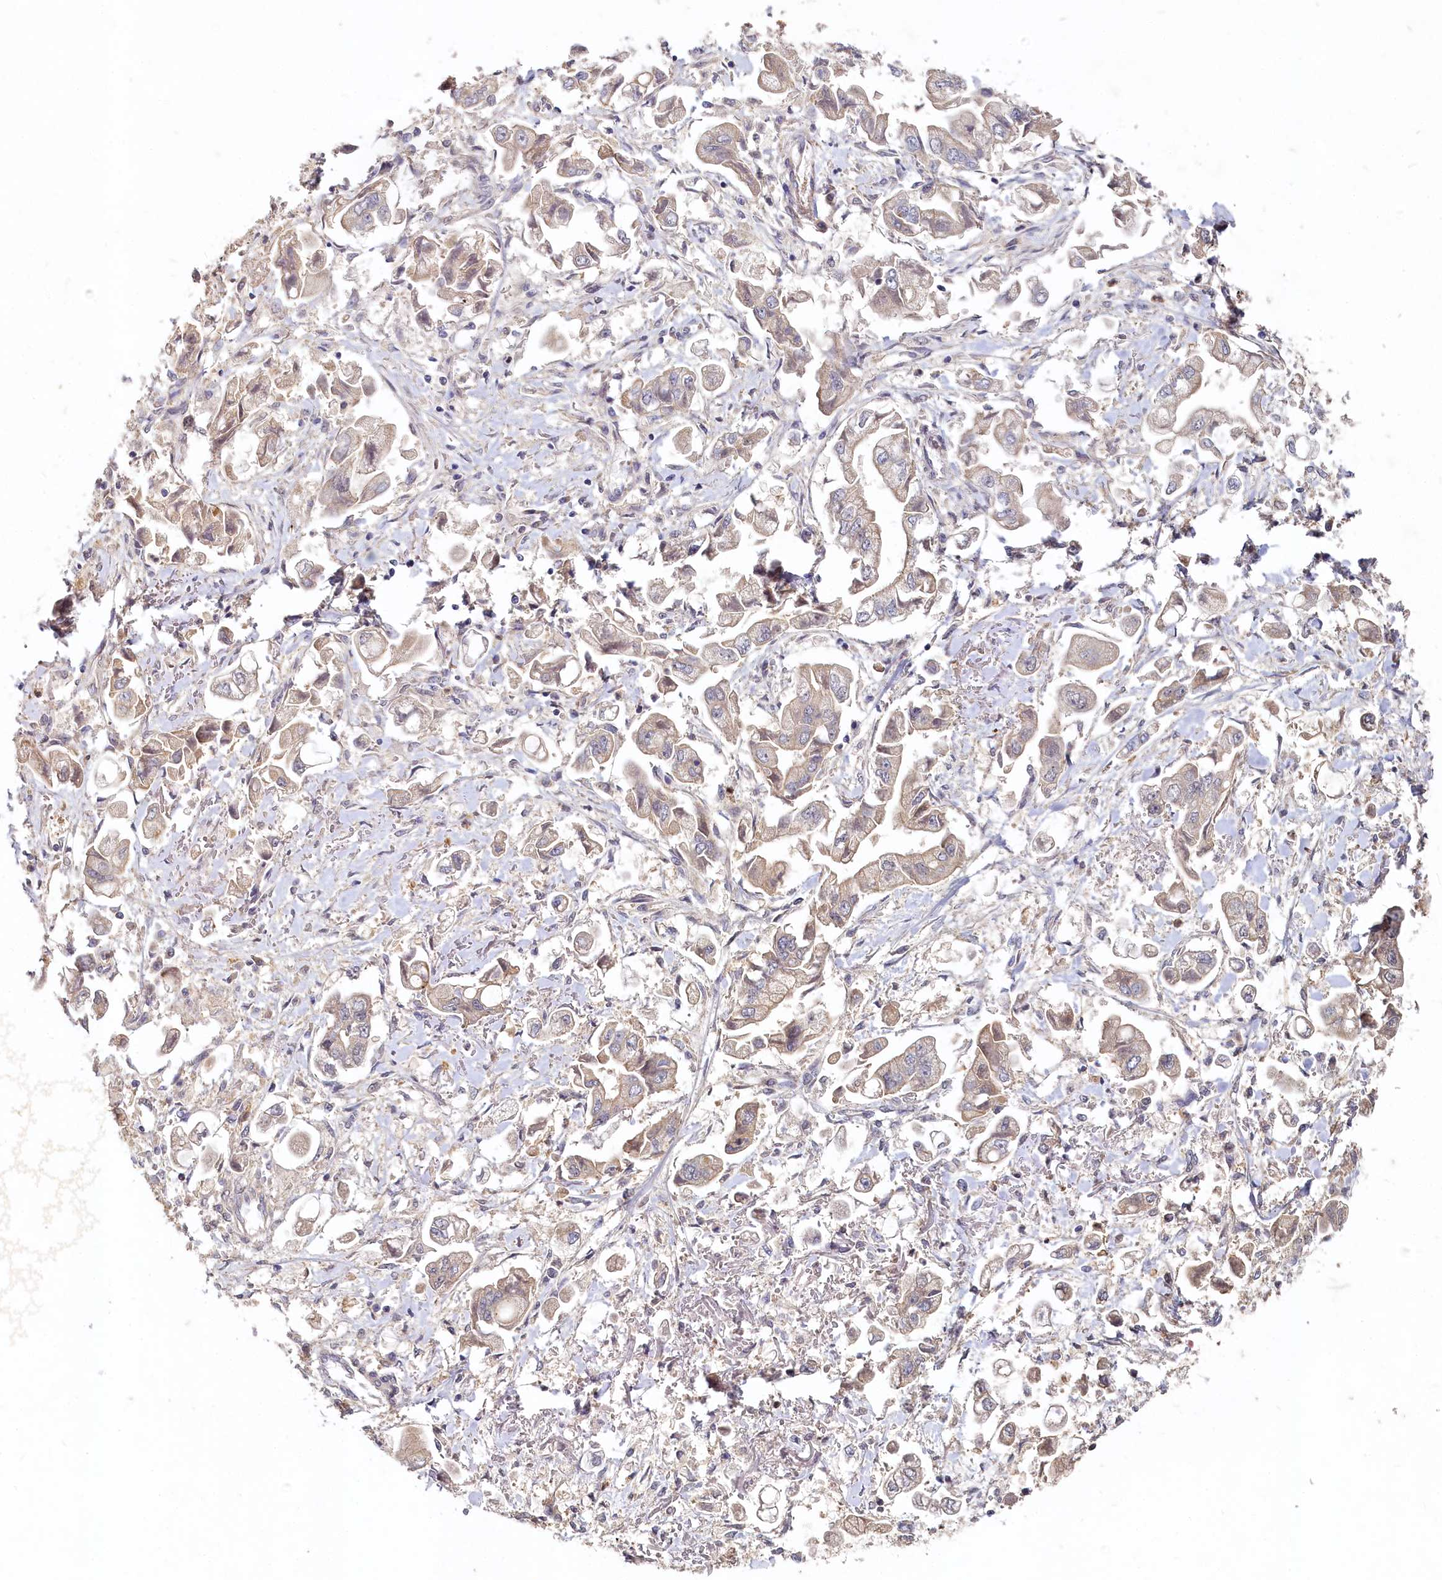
{"staining": {"intensity": "weak", "quantity": "25%-75%", "location": "cytoplasmic/membranous"}, "tissue": "stomach cancer", "cell_type": "Tumor cells", "image_type": "cancer", "snomed": [{"axis": "morphology", "description": "Adenocarcinoma, NOS"}, {"axis": "topography", "description": "Stomach"}], "caption": "Brown immunohistochemical staining in human adenocarcinoma (stomach) demonstrates weak cytoplasmic/membranous expression in approximately 25%-75% of tumor cells.", "gene": "HERC3", "patient": {"sex": "male", "age": 62}}